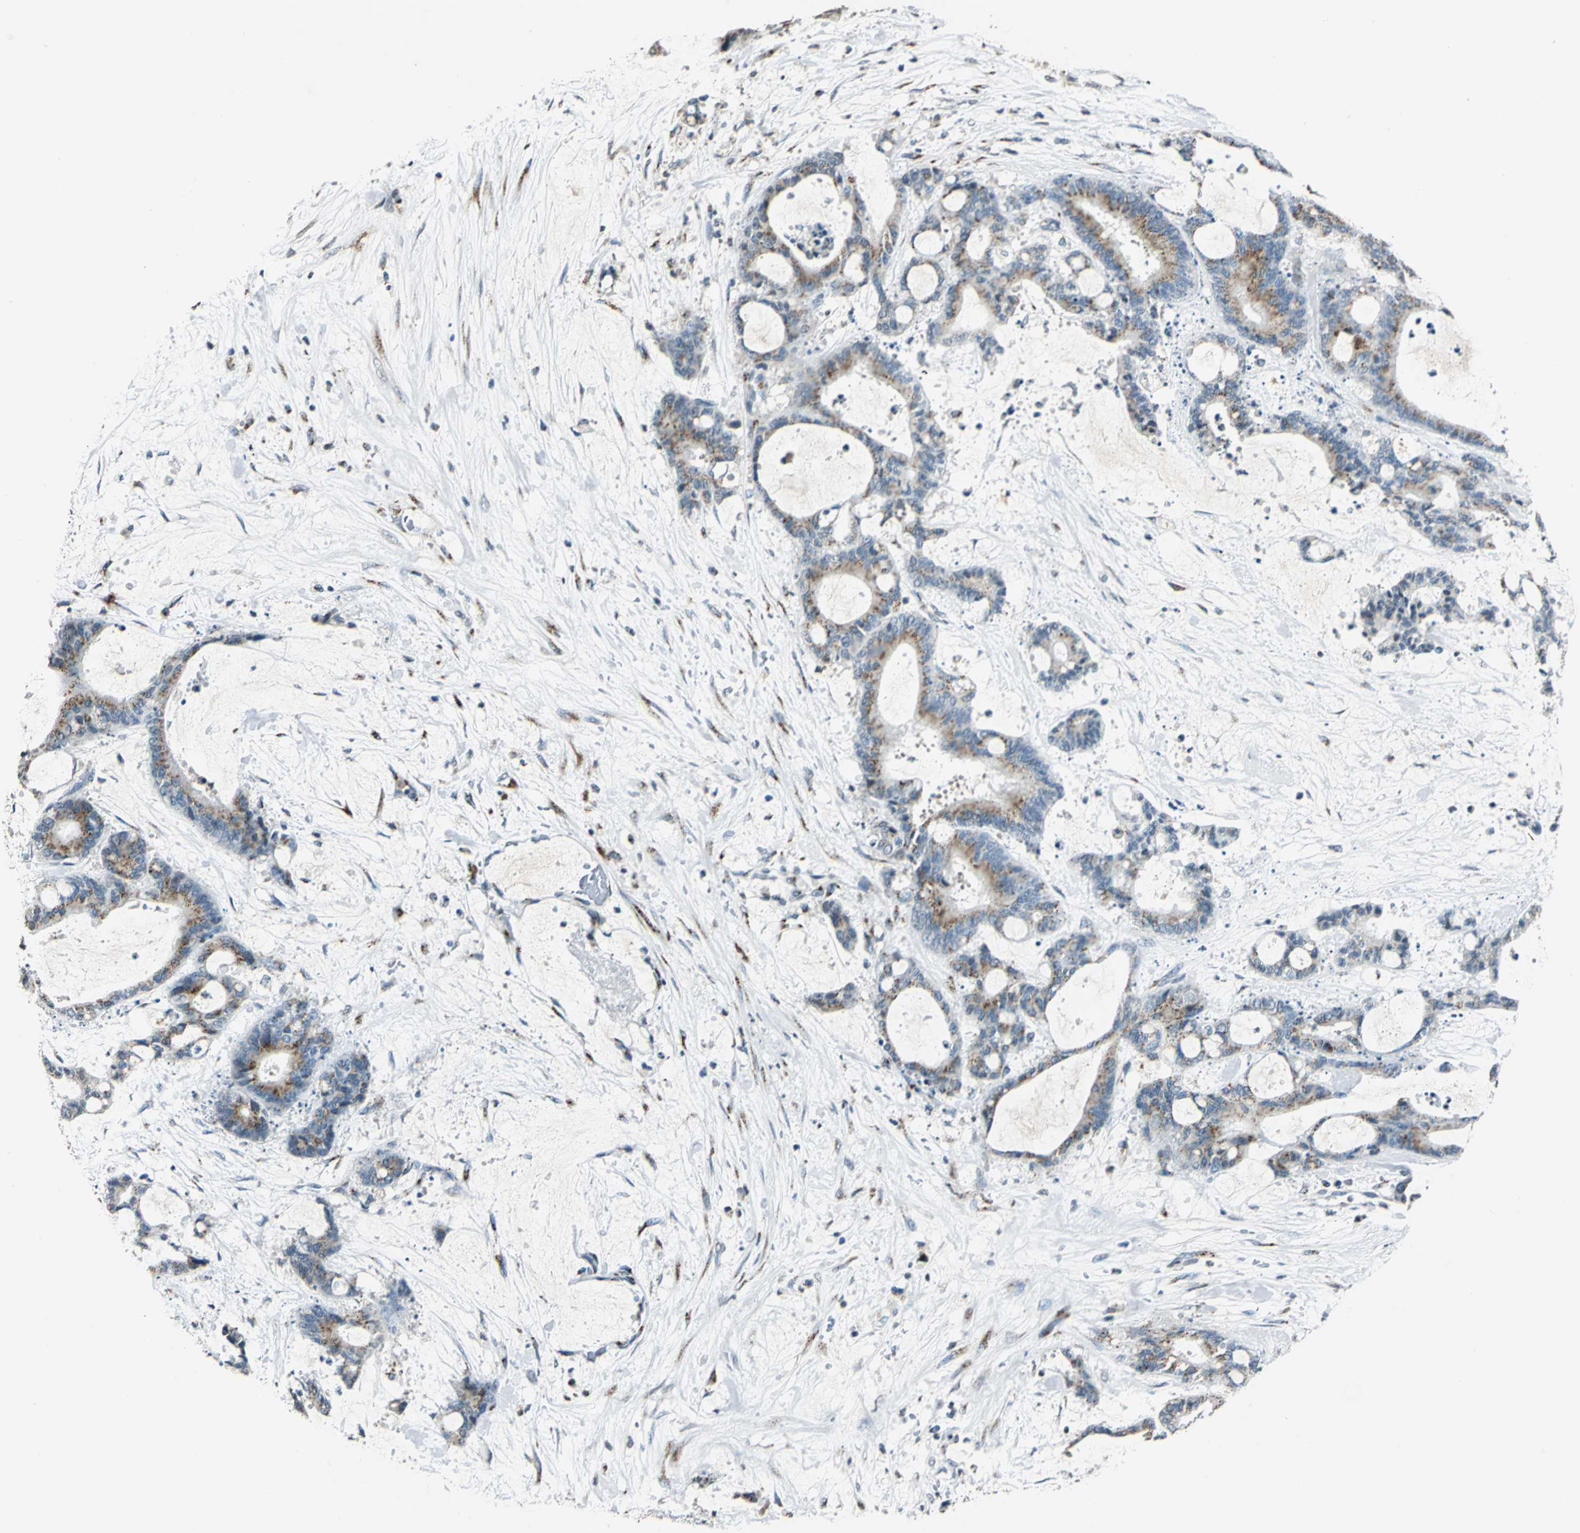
{"staining": {"intensity": "moderate", "quantity": ">75%", "location": "cytoplasmic/membranous"}, "tissue": "liver cancer", "cell_type": "Tumor cells", "image_type": "cancer", "snomed": [{"axis": "morphology", "description": "Cholangiocarcinoma"}, {"axis": "topography", "description": "Liver"}], "caption": "A photomicrograph of liver cholangiocarcinoma stained for a protein displays moderate cytoplasmic/membranous brown staining in tumor cells.", "gene": "TMEM115", "patient": {"sex": "female", "age": 73}}